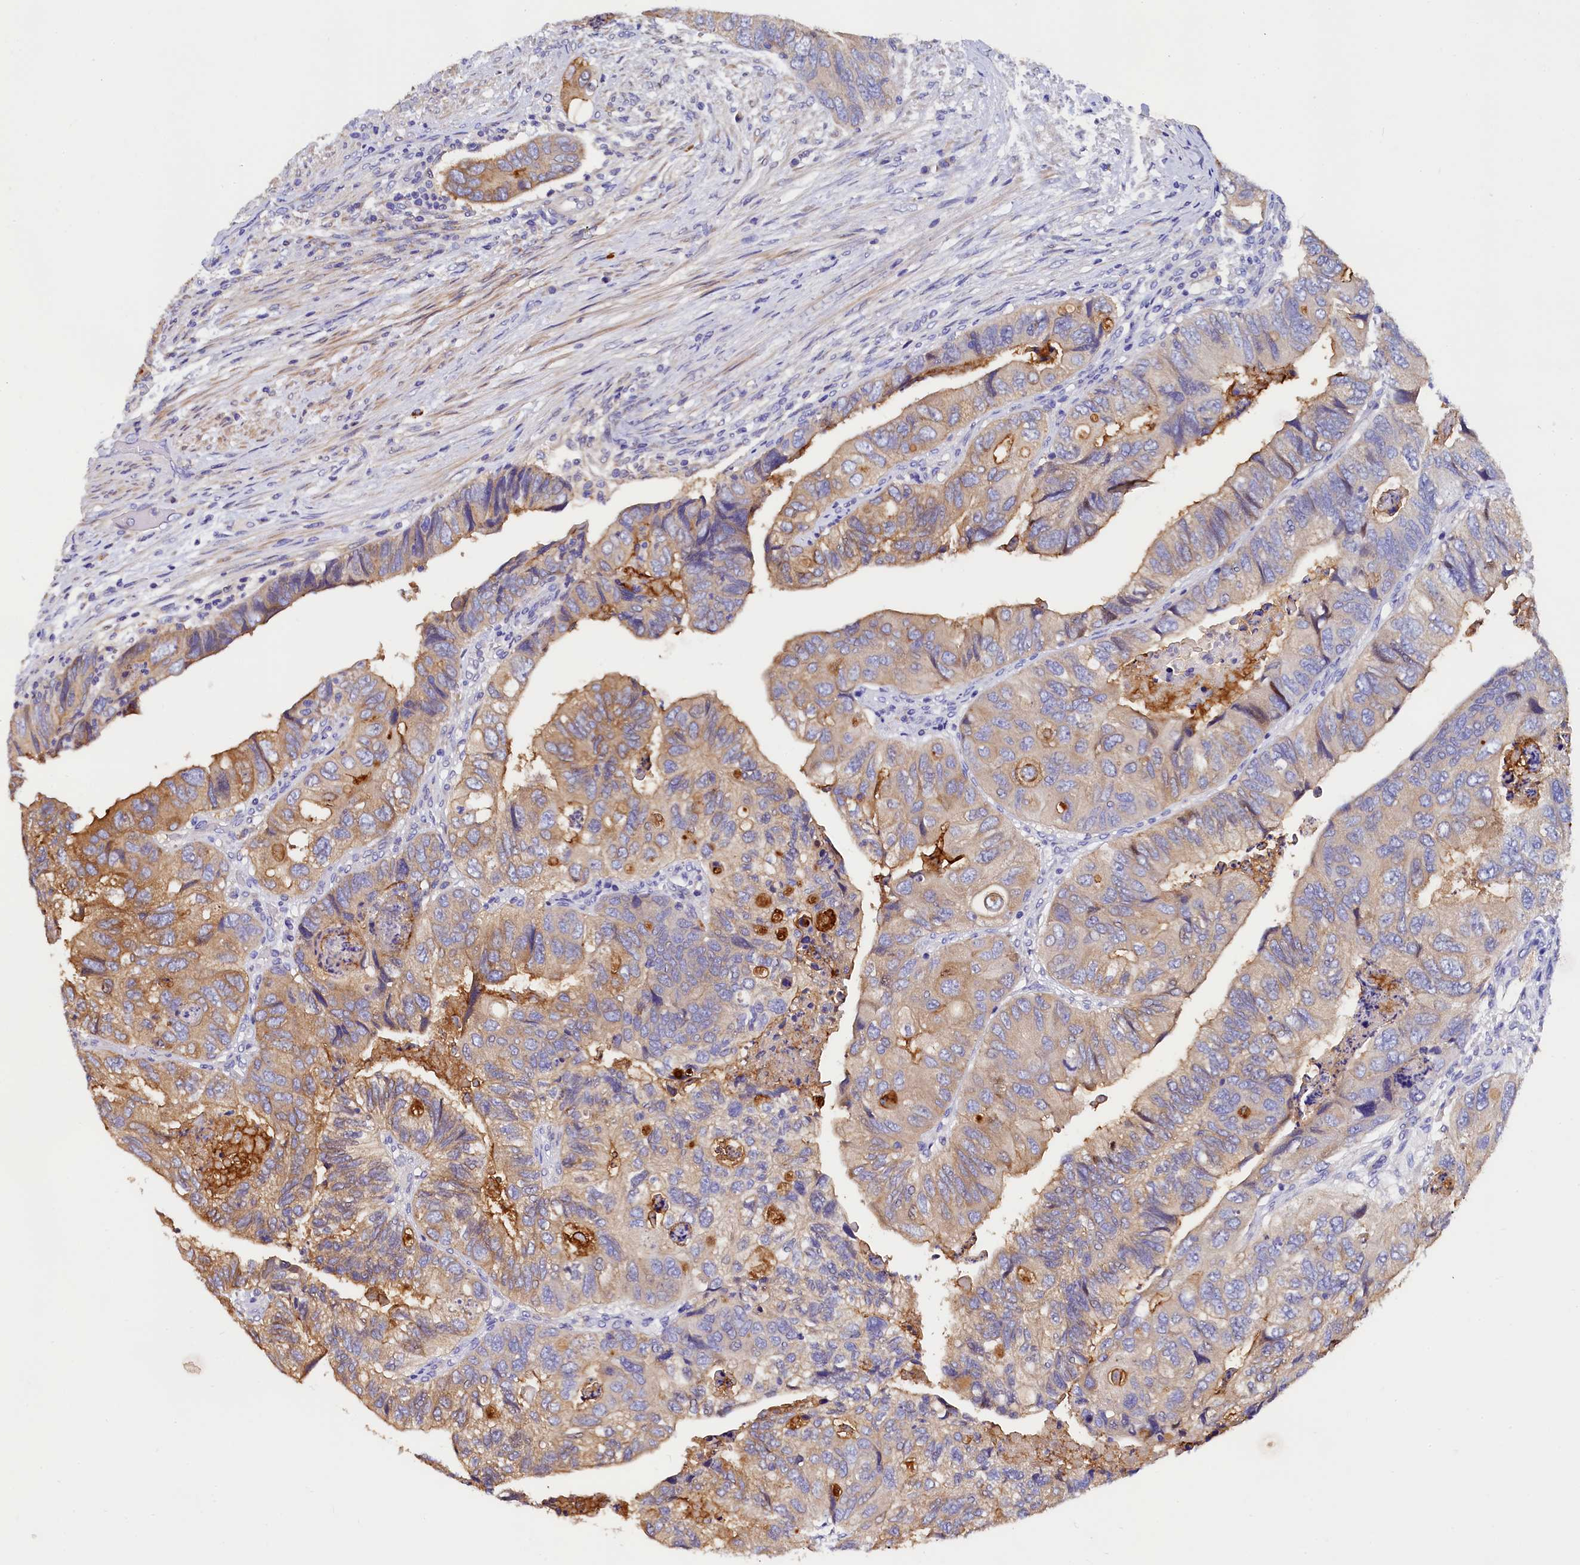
{"staining": {"intensity": "moderate", "quantity": "<25%", "location": "cytoplasmic/membranous"}, "tissue": "colorectal cancer", "cell_type": "Tumor cells", "image_type": "cancer", "snomed": [{"axis": "morphology", "description": "Adenocarcinoma, NOS"}, {"axis": "topography", "description": "Rectum"}], "caption": "Protein staining by immunohistochemistry shows moderate cytoplasmic/membranous positivity in about <25% of tumor cells in colorectal adenocarcinoma.", "gene": "EPS8L2", "patient": {"sex": "male", "age": 63}}